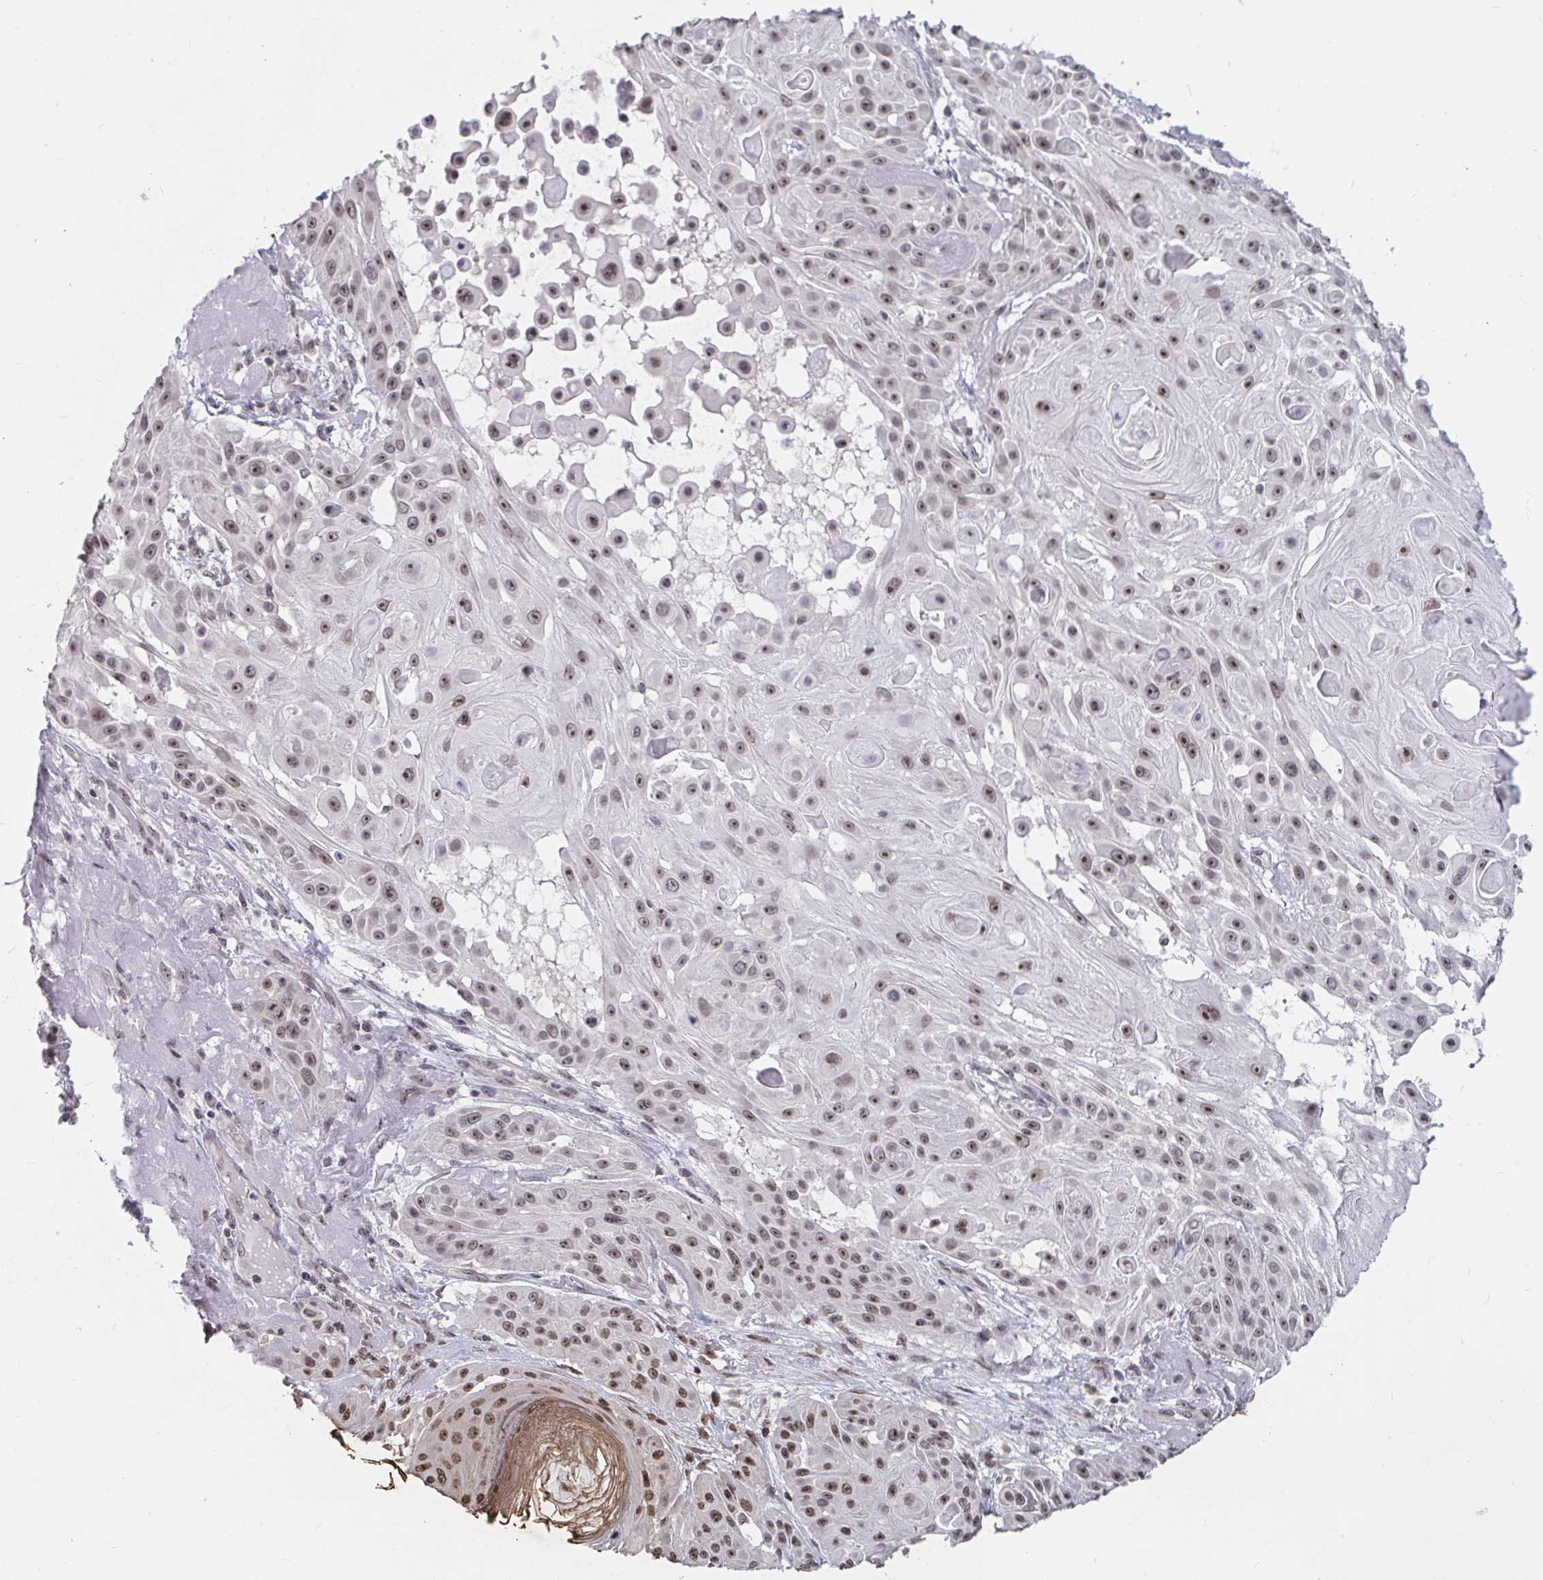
{"staining": {"intensity": "moderate", "quantity": ">75%", "location": "nuclear"}, "tissue": "skin cancer", "cell_type": "Tumor cells", "image_type": "cancer", "snomed": [{"axis": "morphology", "description": "Squamous cell carcinoma, NOS"}, {"axis": "topography", "description": "Skin"}], "caption": "An immunohistochemistry histopathology image of tumor tissue is shown. Protein staining in brown labels moderate nuclear positivity in skin cancer within tumor cells. Immunohistochemistry stains the protein in brown and the nuclei are stained blue.", "gene": "TRIP12", "patient": {"sex": "male", "age": 91}}